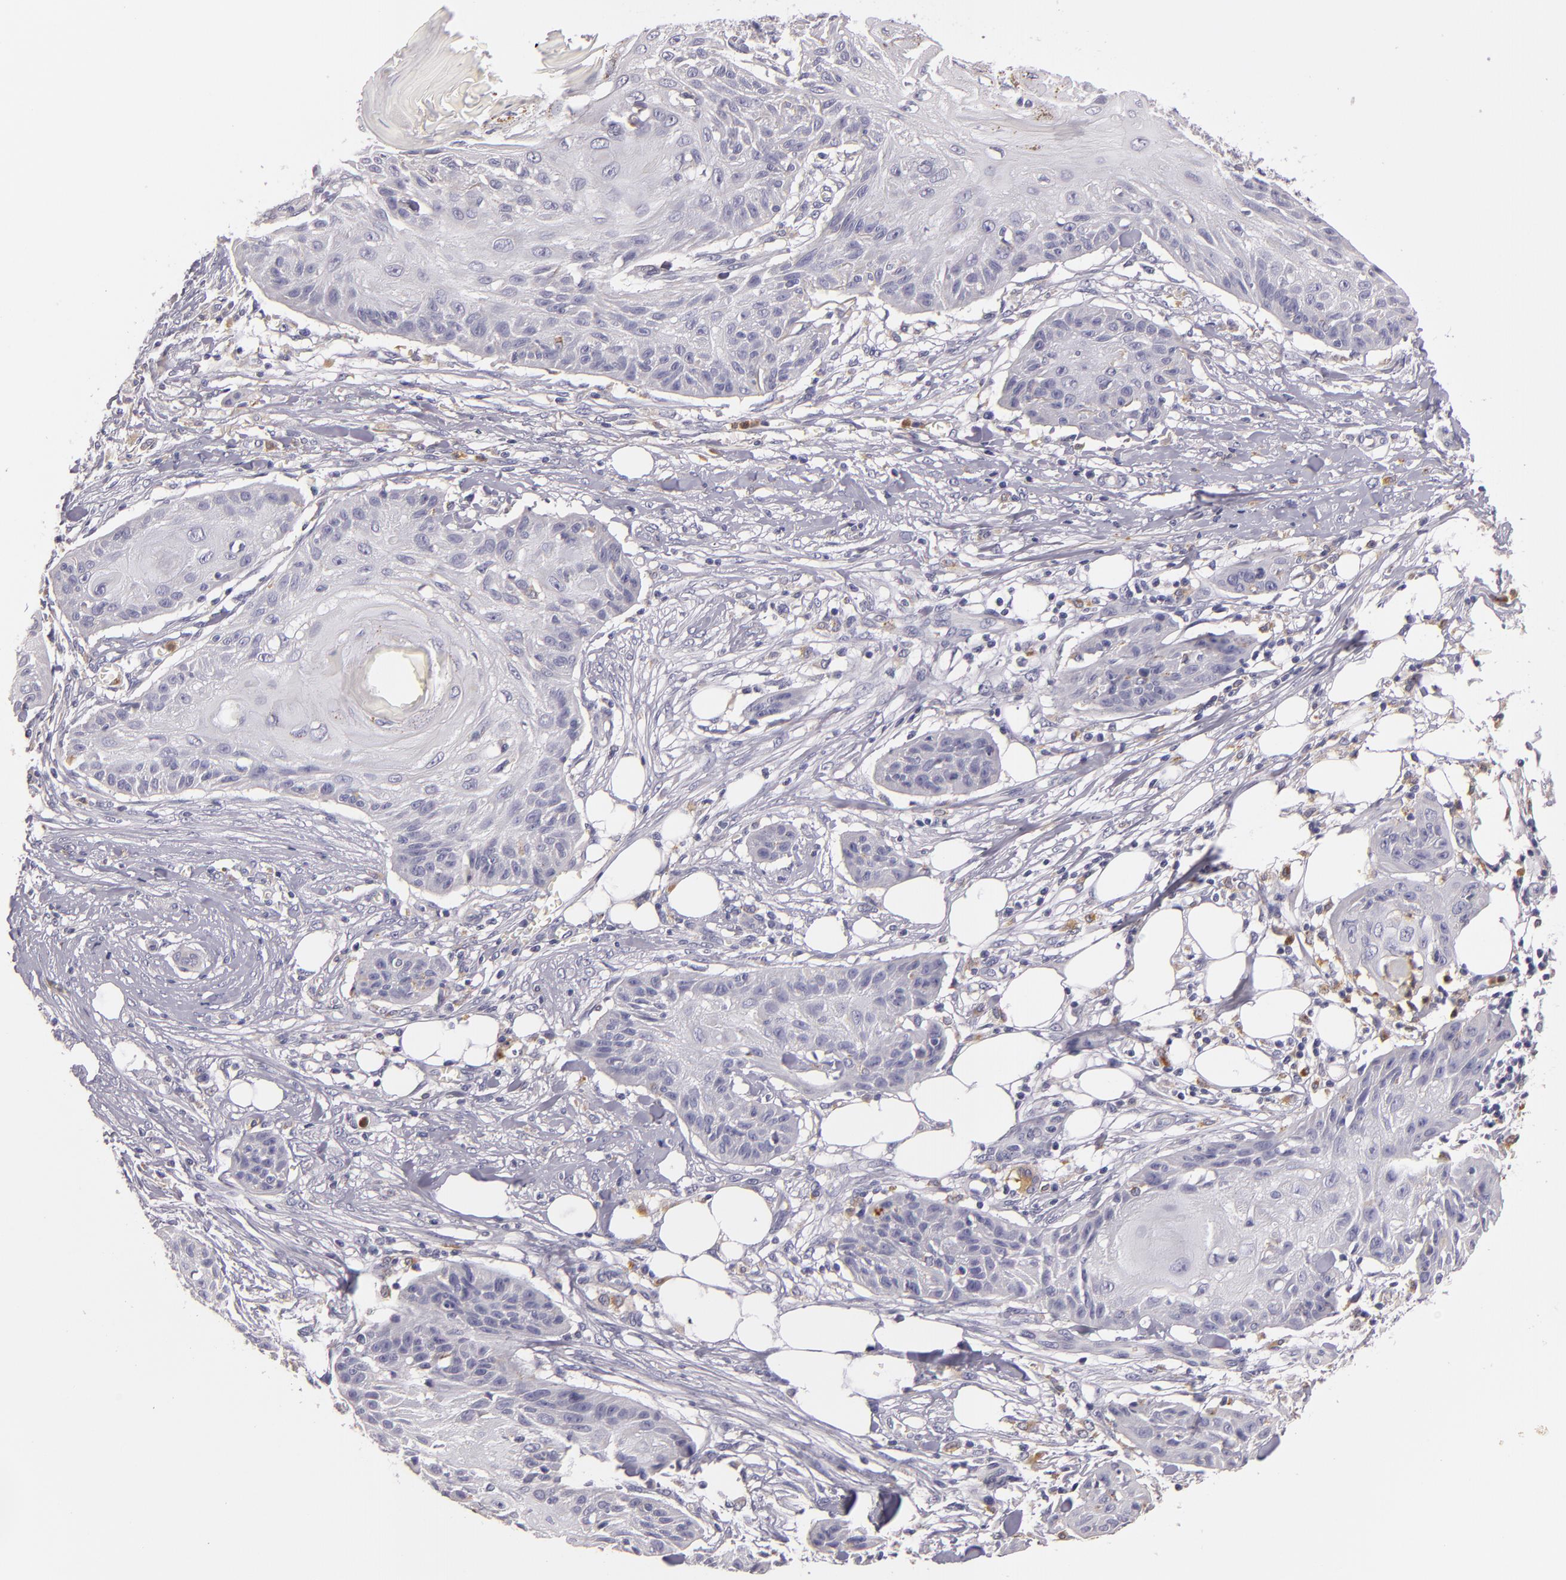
{"staining": {"intensity": "negative", "quantity": "none", "location": "none"}, "tissue": "skin cancer", "cell_type": "Tumor cells", "image_type": "cancer", "snomed": [{"axis": "morphology", "description": "Squamous cell carcinoma, NOS"}, {"axis": "topography", "description": "Skin"}], "caption": "An image of human skin squamous cell carcinoma is negative for staining in tumor cells.", "gene": "TLR8", "patient": {"sex": "female", "age": 88}}